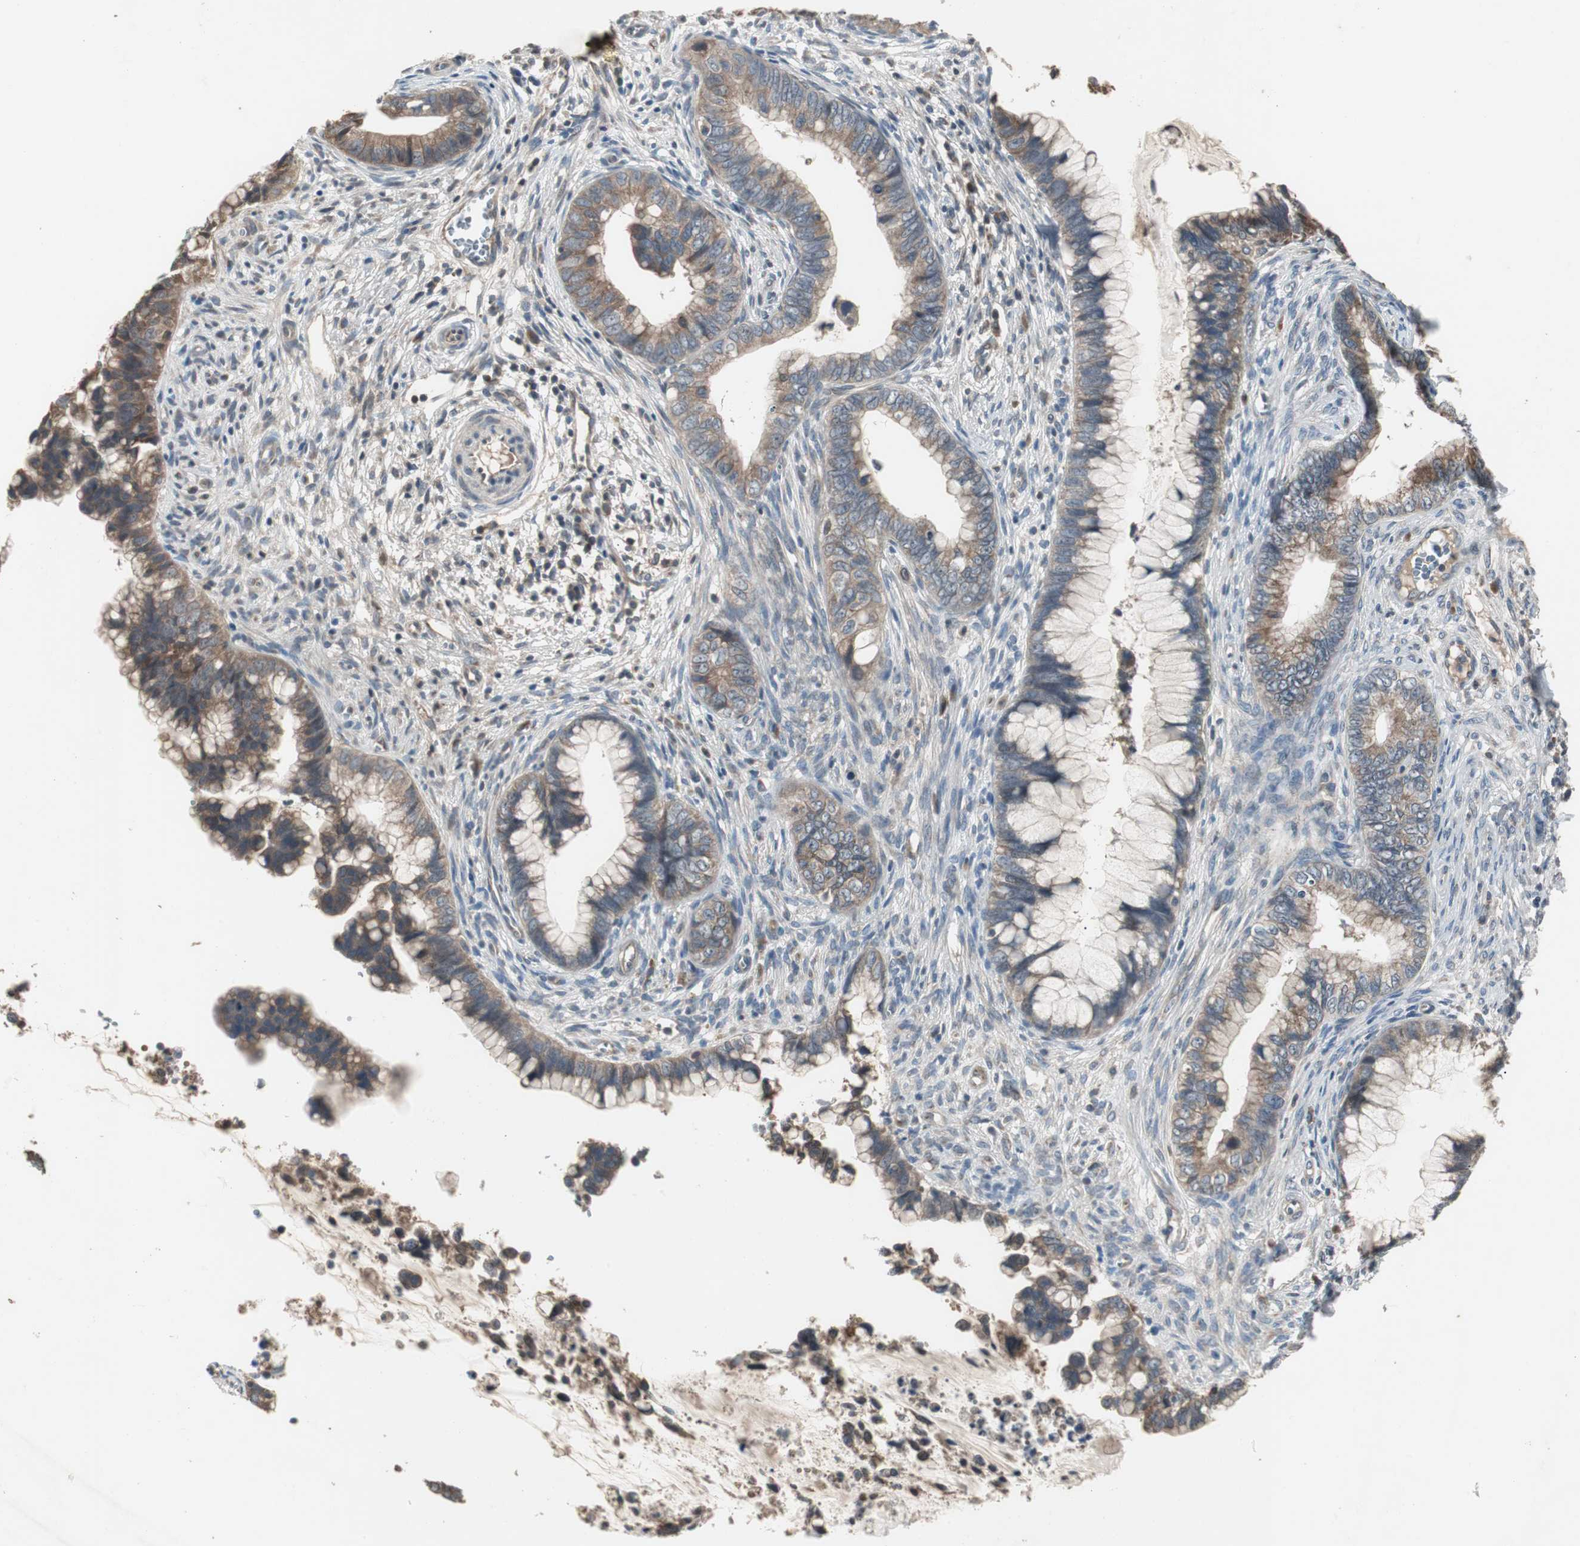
{"staining": {"intensity": "moderate", "quantity": ">75%", "location": "cytoplasmic/membranous"}, "tissue": "cervical cancer", "cell_type": "Tumor cells", "image_type": "cancer", "snomed": [{"axis": "morphology", "description": "Adenocarcinoma, NOS"}, {"axis": "topography", "description": "Cervix"}], "caption": "Immunohistochemistry (DAB (3,3'-diaminobenzidine)) staining of cervical cancer demonstrates moderate cytoplasmic/membranous protein positivity in approximately >75% of tumor cells.", "gene": "ZMPSTE24", "patient": {"sex": "female", "age": 44}}